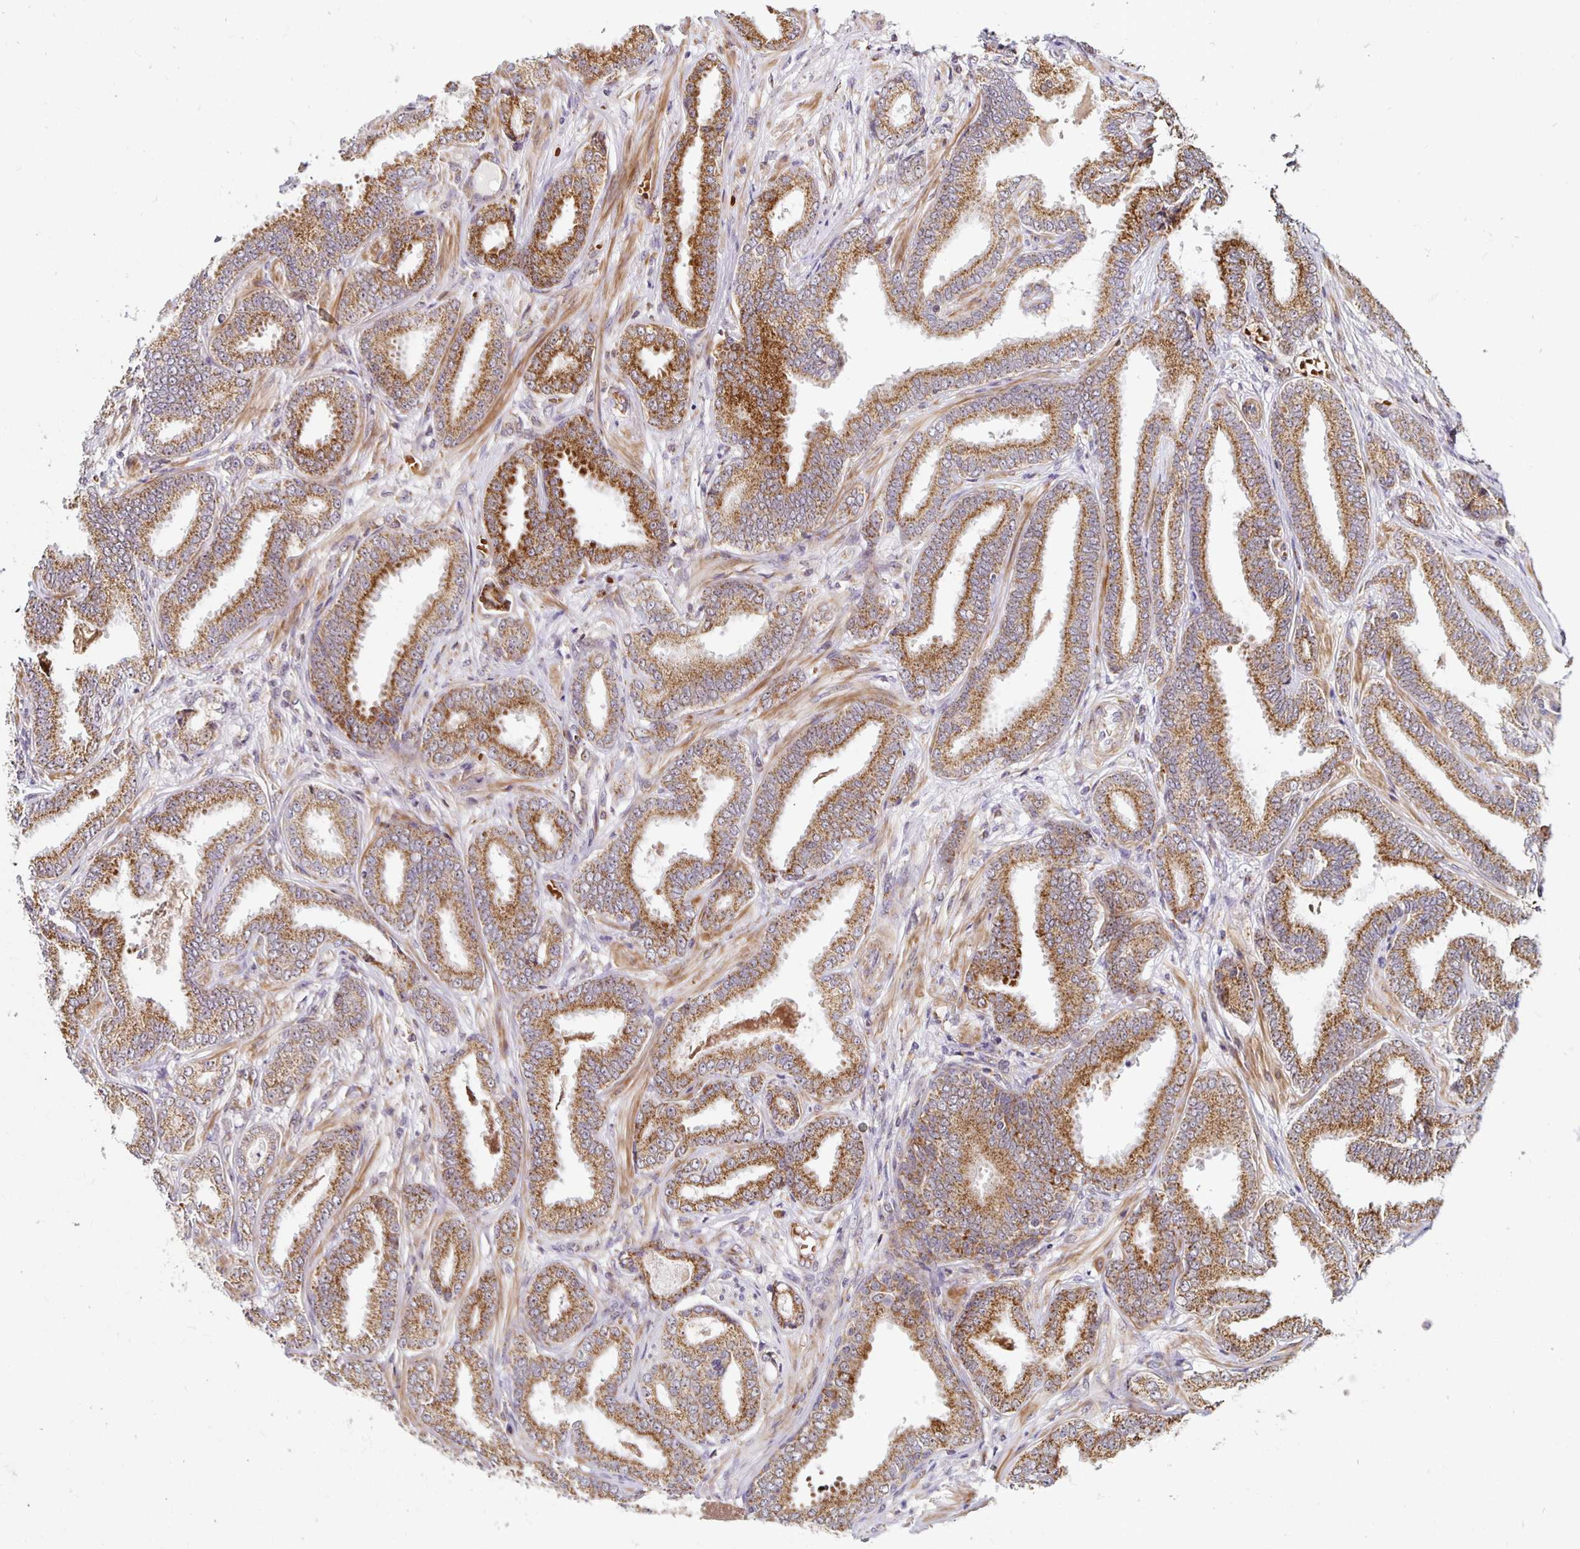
{"staining": {"intensity": "moderate", "quantity": ">75%", "location": "cytoplasmic/membranous"}, "tissue": "prostate cancer", "cell_type": "Tumor cells", "image_type": "cancer", "snomed": [{"axis": "morphology", "description": "Adenocarcinoma, Low grade"}, {"axis": "topography", "description": "Prostate"}], "caption": "Moderate cytoplasmic/membranous staining for a protein is identified in about >75% of tumor cells of prostate cancer using immunohistochemistry.", "gene": "MRPL28", "patient": {"sex": "male", "age": 55}}